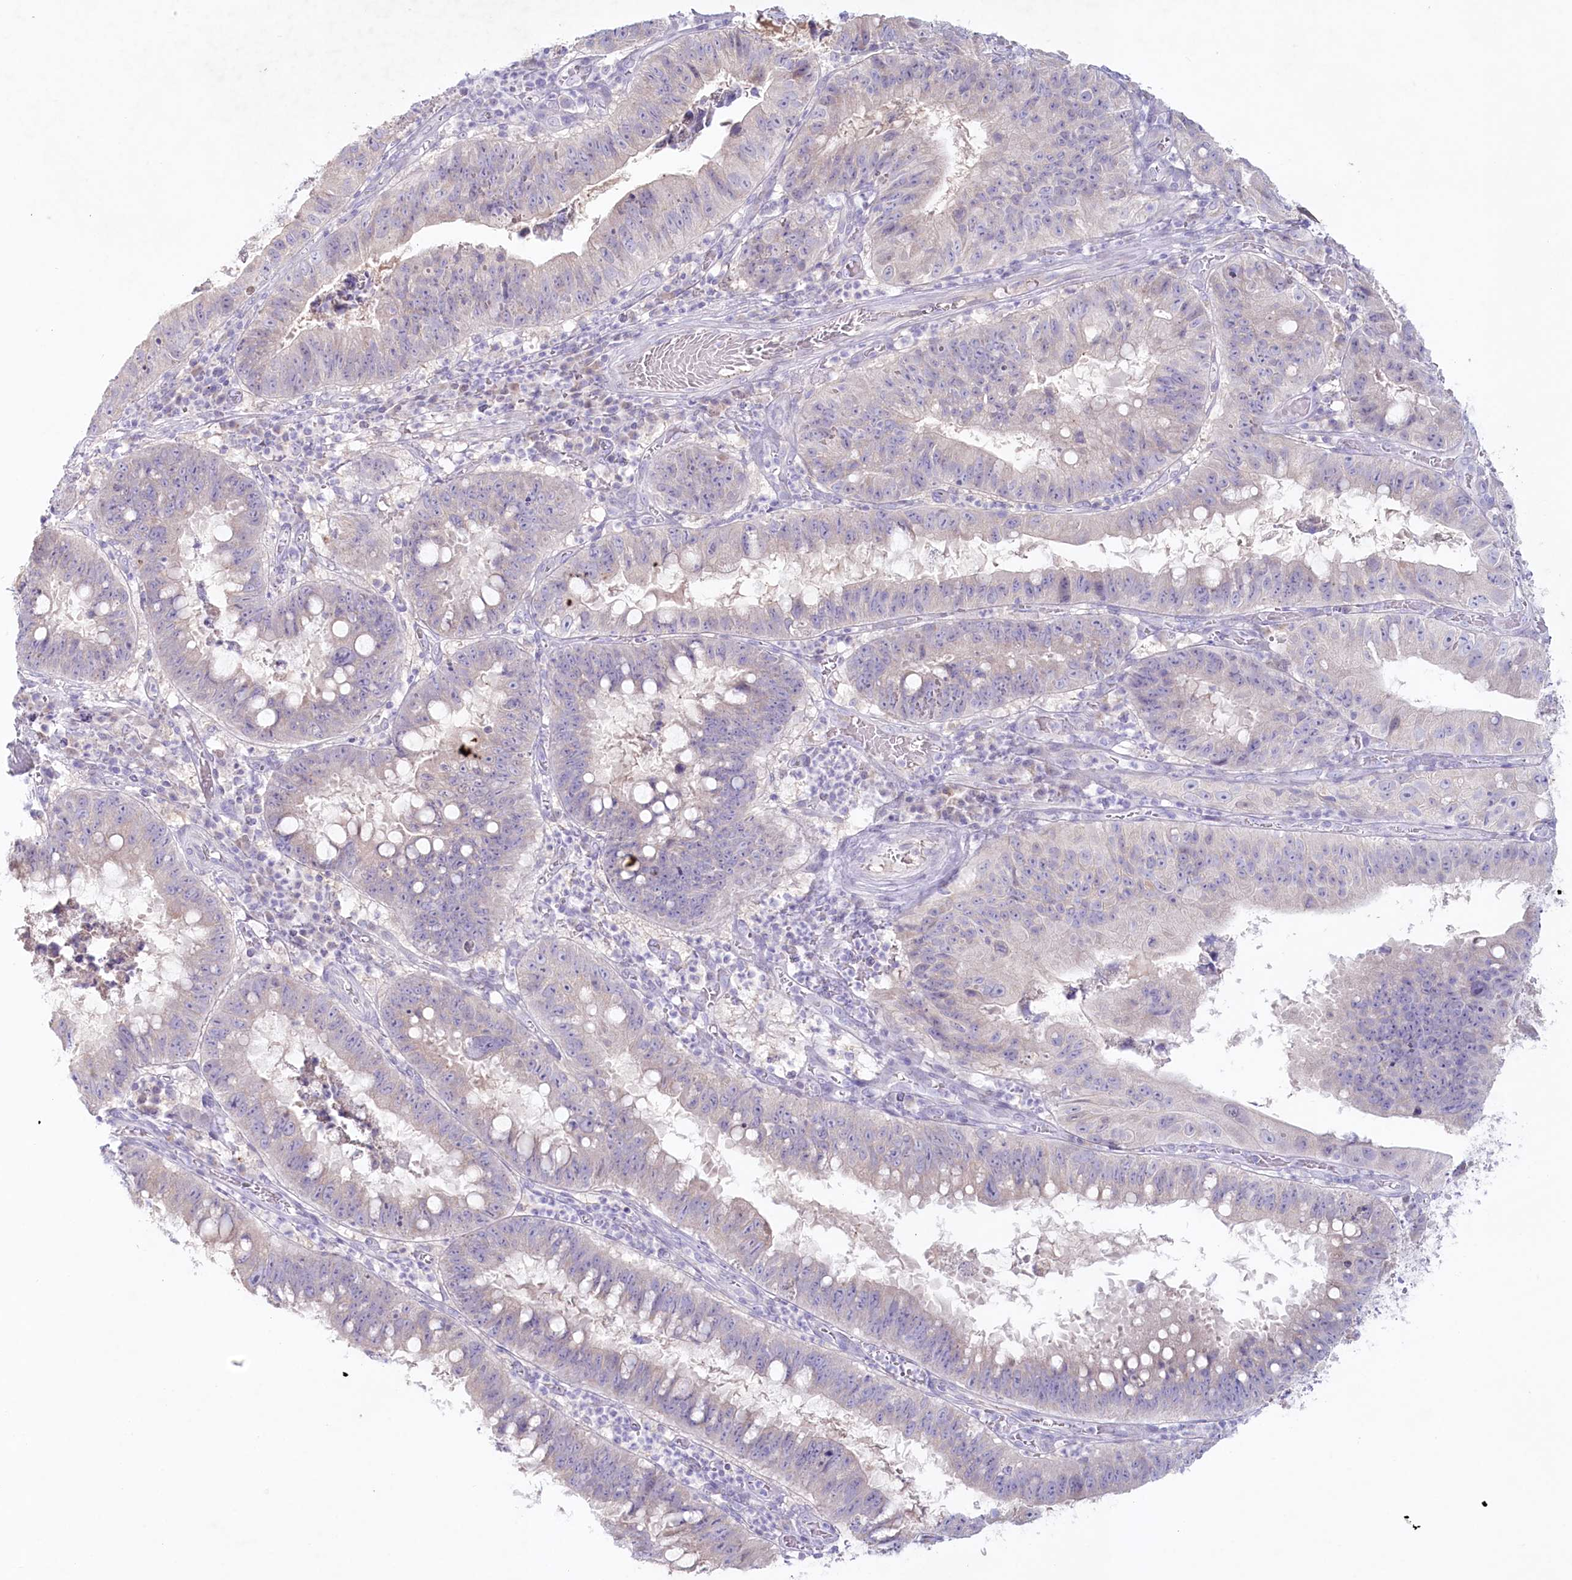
{"staining": {"intensity": "negative", "quantity": "none", "location": "none"}, "tissue": "stomach cancer", "cell_type": "Tumor cells", "image_type": "cancer", "snomed": [{"axis": "morphology", "description": "Adenocarcinoma, NOS"}, {"axis": "topography", "description": "Stomach"}], "caption": "The micrograph displays no staining of tumor cells in stomach adenocarcinoma.", "gene": "PSAPL1", "patient": {"sex": "male", "age": 59}}